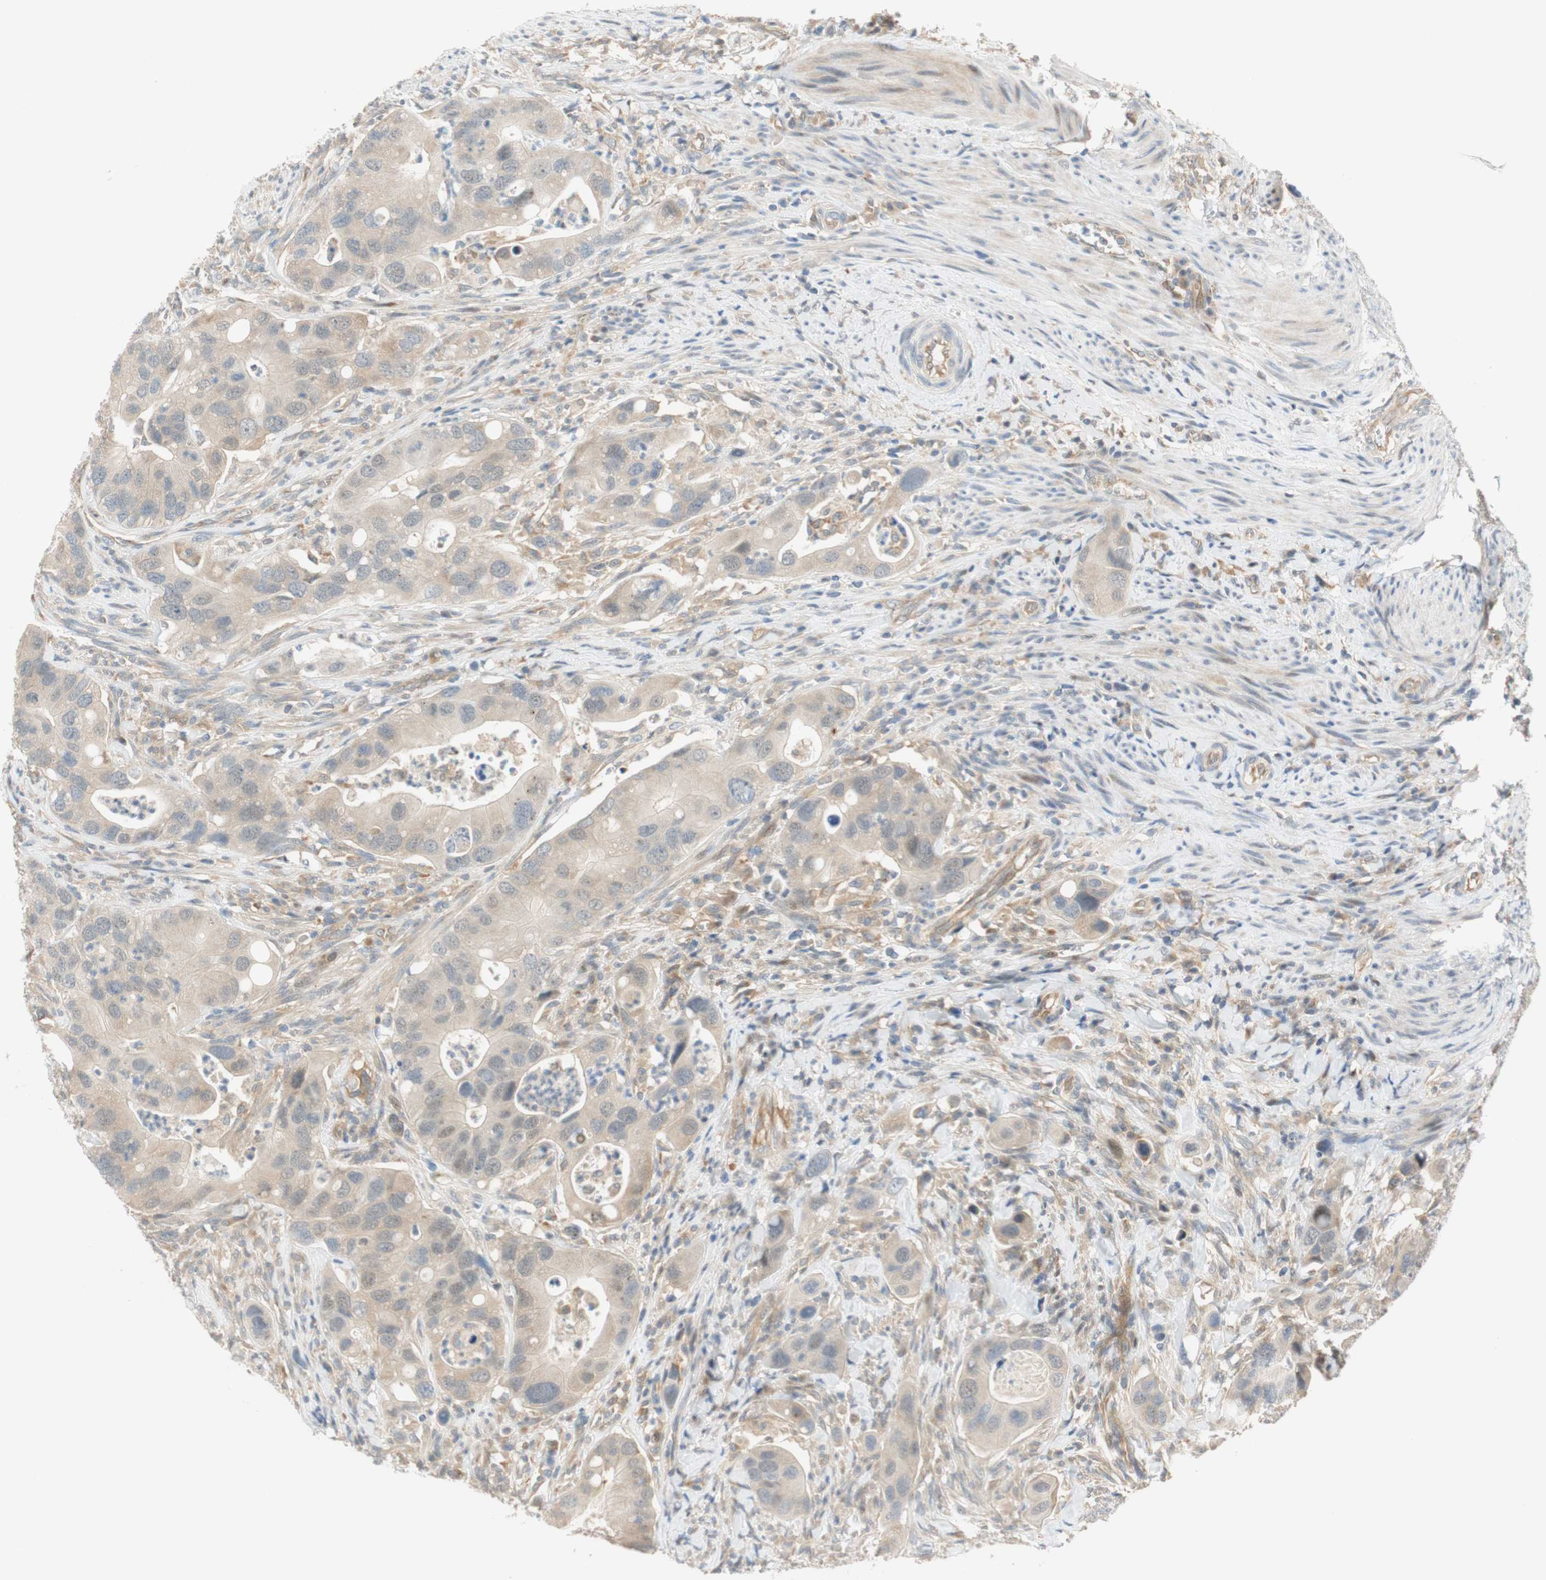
{"staining": {"intensity": "negative", "quantity": "none", "location": "none"}, "tissue": "colorectal cancer", "cell_type": "Tumor cells", "image_type": "cancer", "snomed": [{"axis": "morphology", "description": "Adenocarcinoma, NOS"}, {"axis": "topography", "description": "Rectum"}], "caption": "High magnification brightfield microscopy of colorectal cancer stained with DAB (brown) and counterstained with hematoxylin (blue): tumor cells show no significant expression.", "gene": "GATD1", "patient": {"sex": "female", "age": 57}}